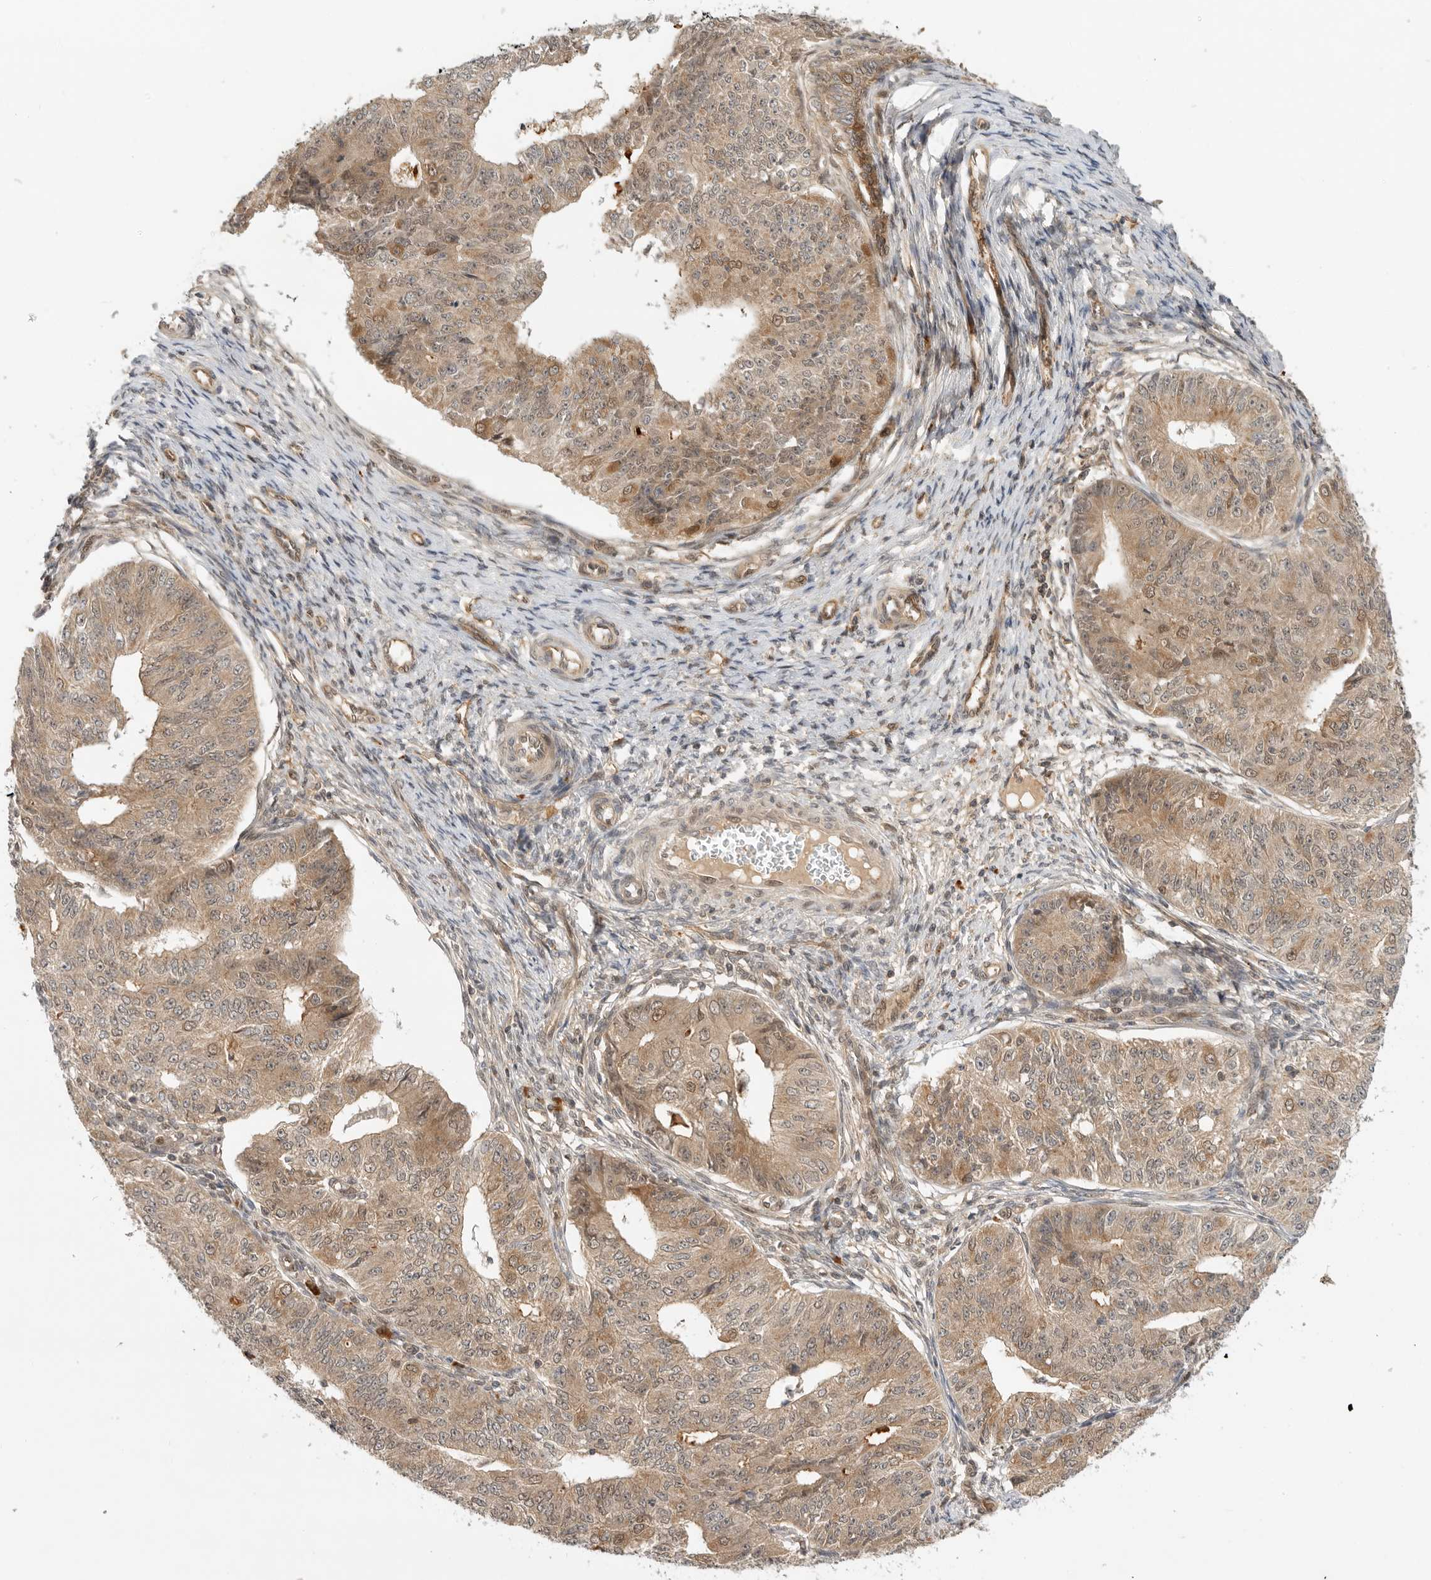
{"staining": {"intensity": "weak", "quantity": ">75%", "location": "cytoplasmic/membranous"}, "tissue": "endometrial cancer", "cell_type": "Tumor cells", "image_type": "cancer", "snomed": [{"axis": "morphology", "description": "Adenocarcinoma, NOS"}, {"axis": "topography", "description": "Endometrium"}], "caption": "Protein analysis of endometrial cancer tissue exhibits weak cytoplasmic/membranous staining in about >75% of tumor cells. The staining is performed using DAB brown chromogen to label protein expression. The nuclei are counter-stained blue using hematoxylin.", "gene": "DCAF8", "patient": {"sex": "female", "age": 32}}